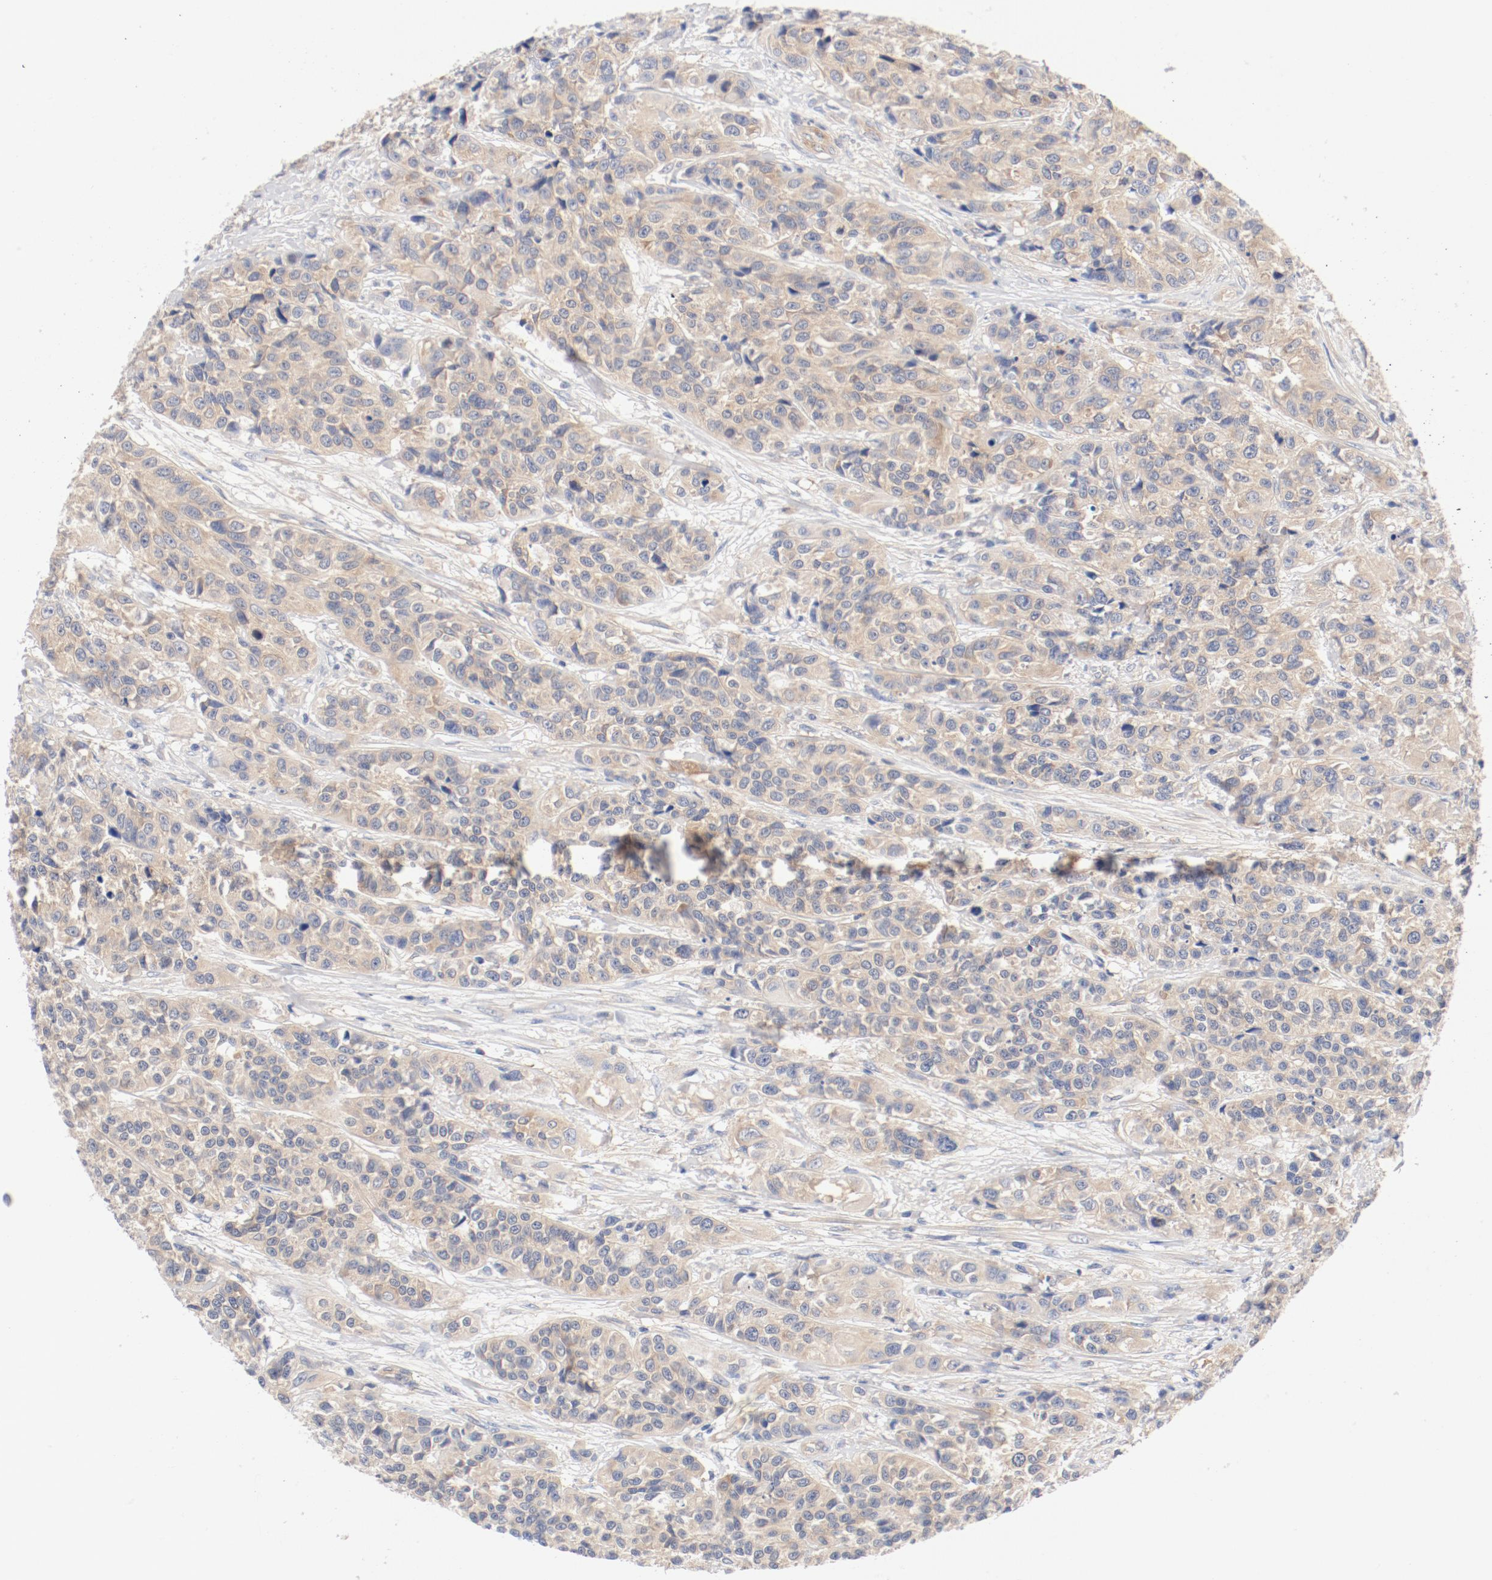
{"staining": {"intensity": "negative", "quantity": "none", "location": "none"}, "tissue": "urothelial cancer", "cell_type": "Tumor cells", "image_type": "cancer", "snomed": [{"axis": "morphology", "description": "Urothelial carcinoma, High grade"}, {"axis": "topography", "description": "Urinary bladder"}], "caption": "High power microscopy micrograph of an IHC image of urothelial cancer, revealing no significant positivity in tumor cells.", "gene": "DYNC1H1", "patient": {"sex": "female", "age": 81}}